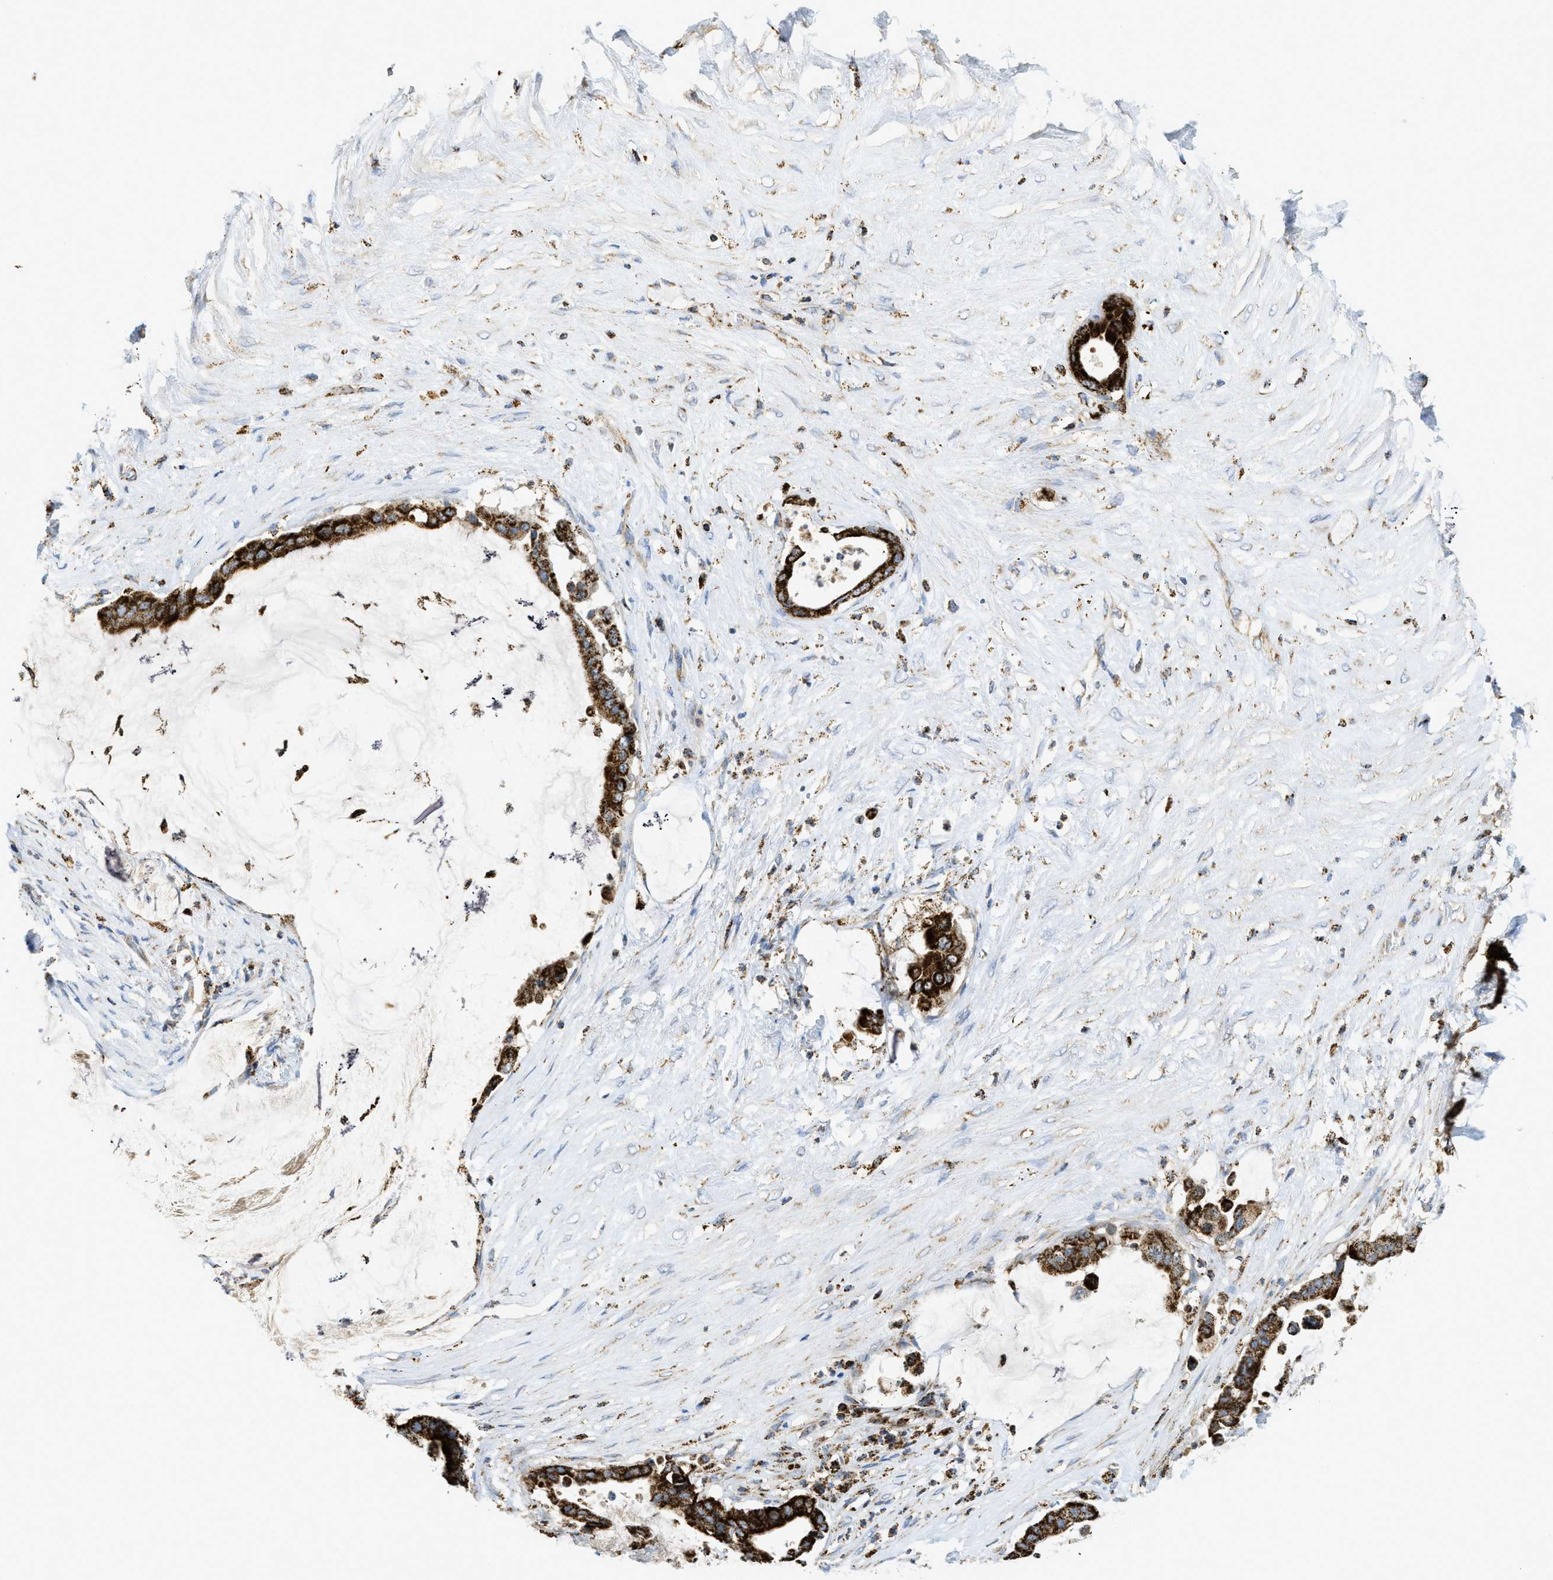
{"staining": {"intensity": "strong", "quantity": ">75%", "location": "cytoplasmic/membranous"}, "tissue": "pancreatic cancer", "cell_type": "Tumor cells", "image_type": "cancer", "snomed": [{"axis": "morphology", "description": "Adenocarcinoma, NOS"}, {"axis": "topography", "description": "Pancreas"}], "caption": "Approximately >75% of tumor cells in human pancreatic cancer display strong cytoplasmic/membranous protein positivity as visualized by brown immunohistochemical staining.", "gene": "SQOR", "patient": {"sex": "male", "age": 41}}